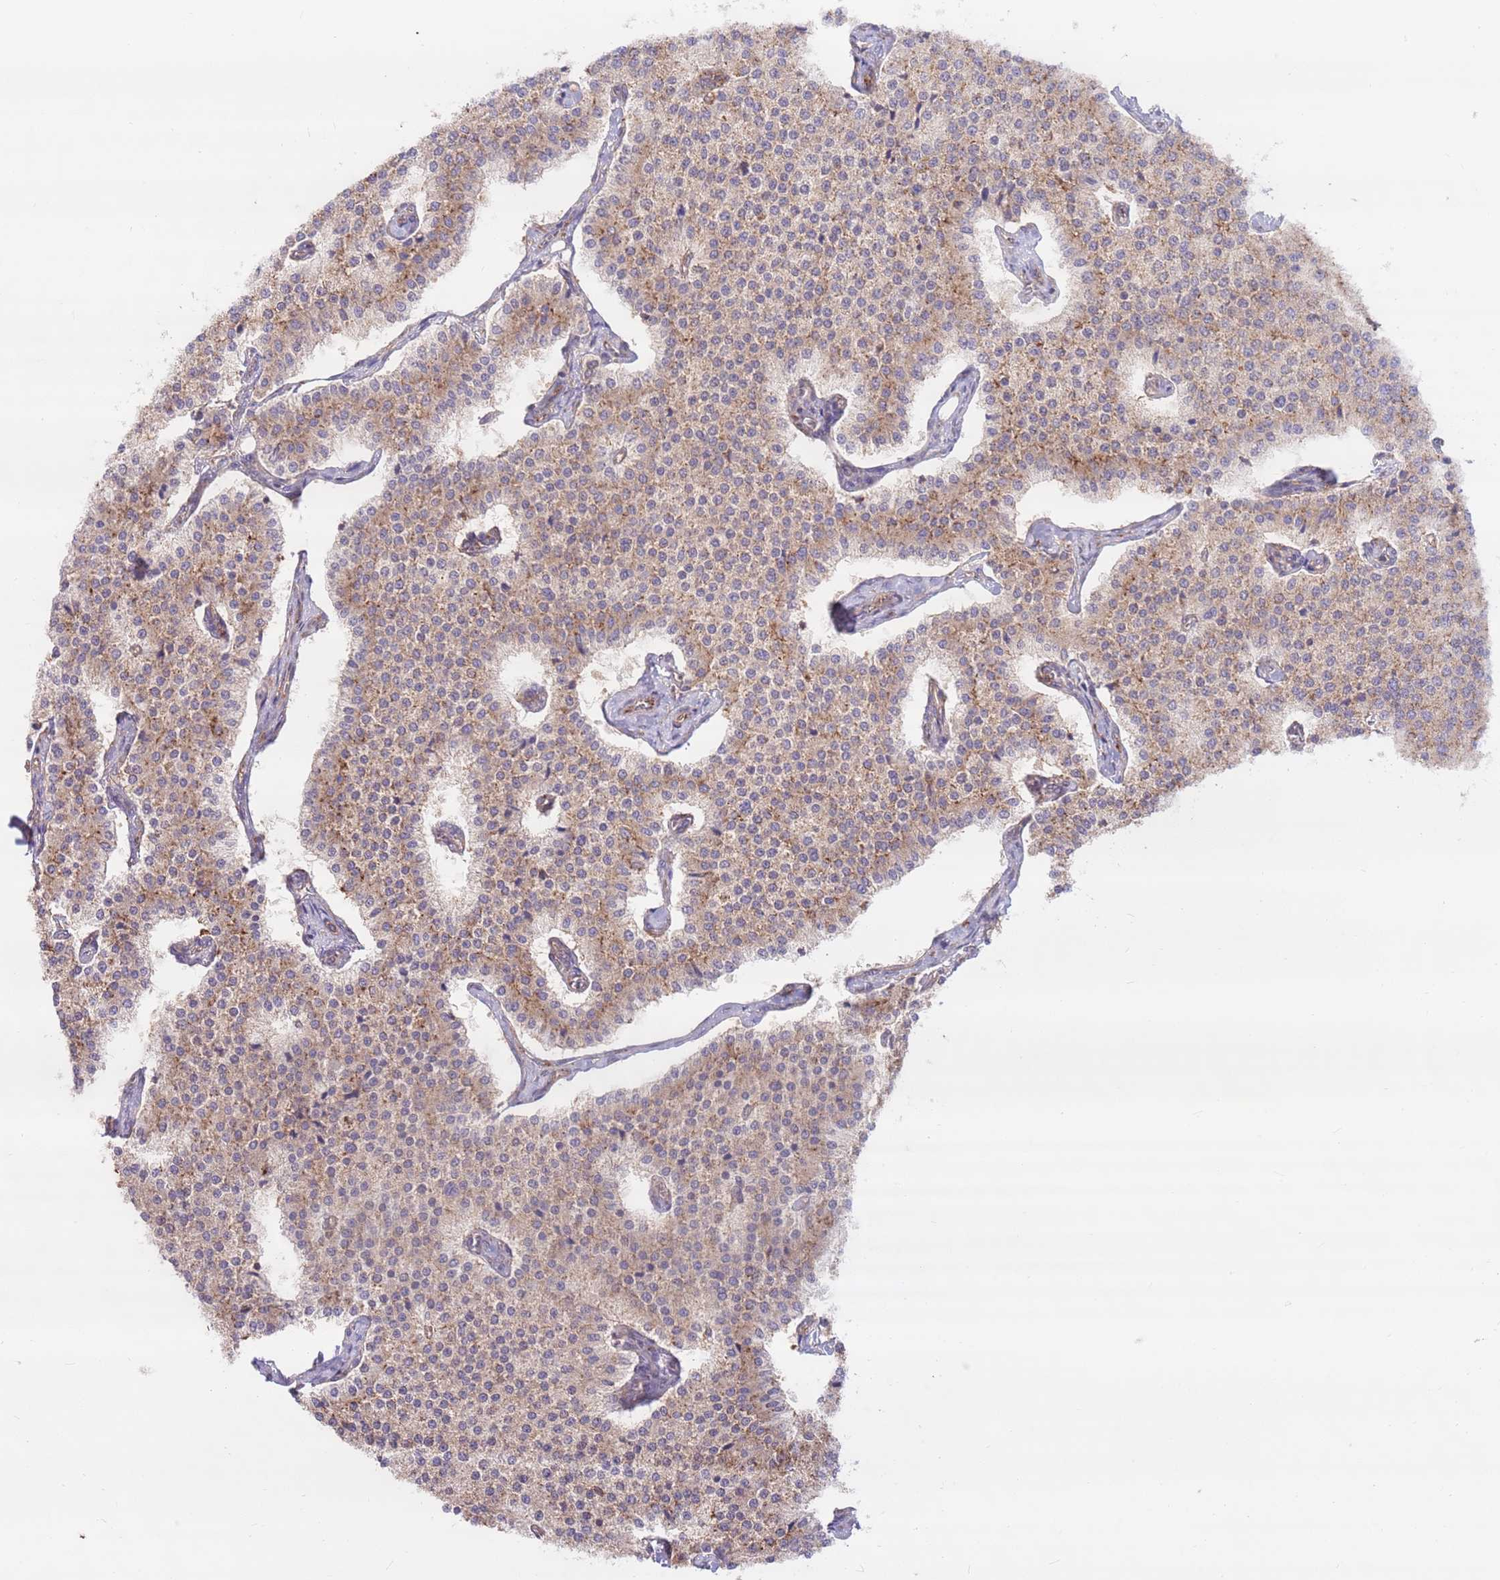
{"staining": {"intensity": "moderate", "quantity": "25%-75%", "location": "cytoplasmic/membranous"}, "tissue": "carcinoid", "cell_type": "Tumor cells", "image_type": "cancer", "snomed": [{"axis": "morphology", "description": "Carcinoid, malignant, NOS"}, {"axis": "topography", "description": "Colon"}], "caption": "This photomicrograph reveals carcinoid stained with immunohistochemistry (IHC) to label a protein in brown. The cytoplasmic/membranous of tumor cells show moderate positivity for the protein. Nuclei are counter-stained blue.", "gene": "DDX19B", "patient": {"sex": "female", "age": 52}}